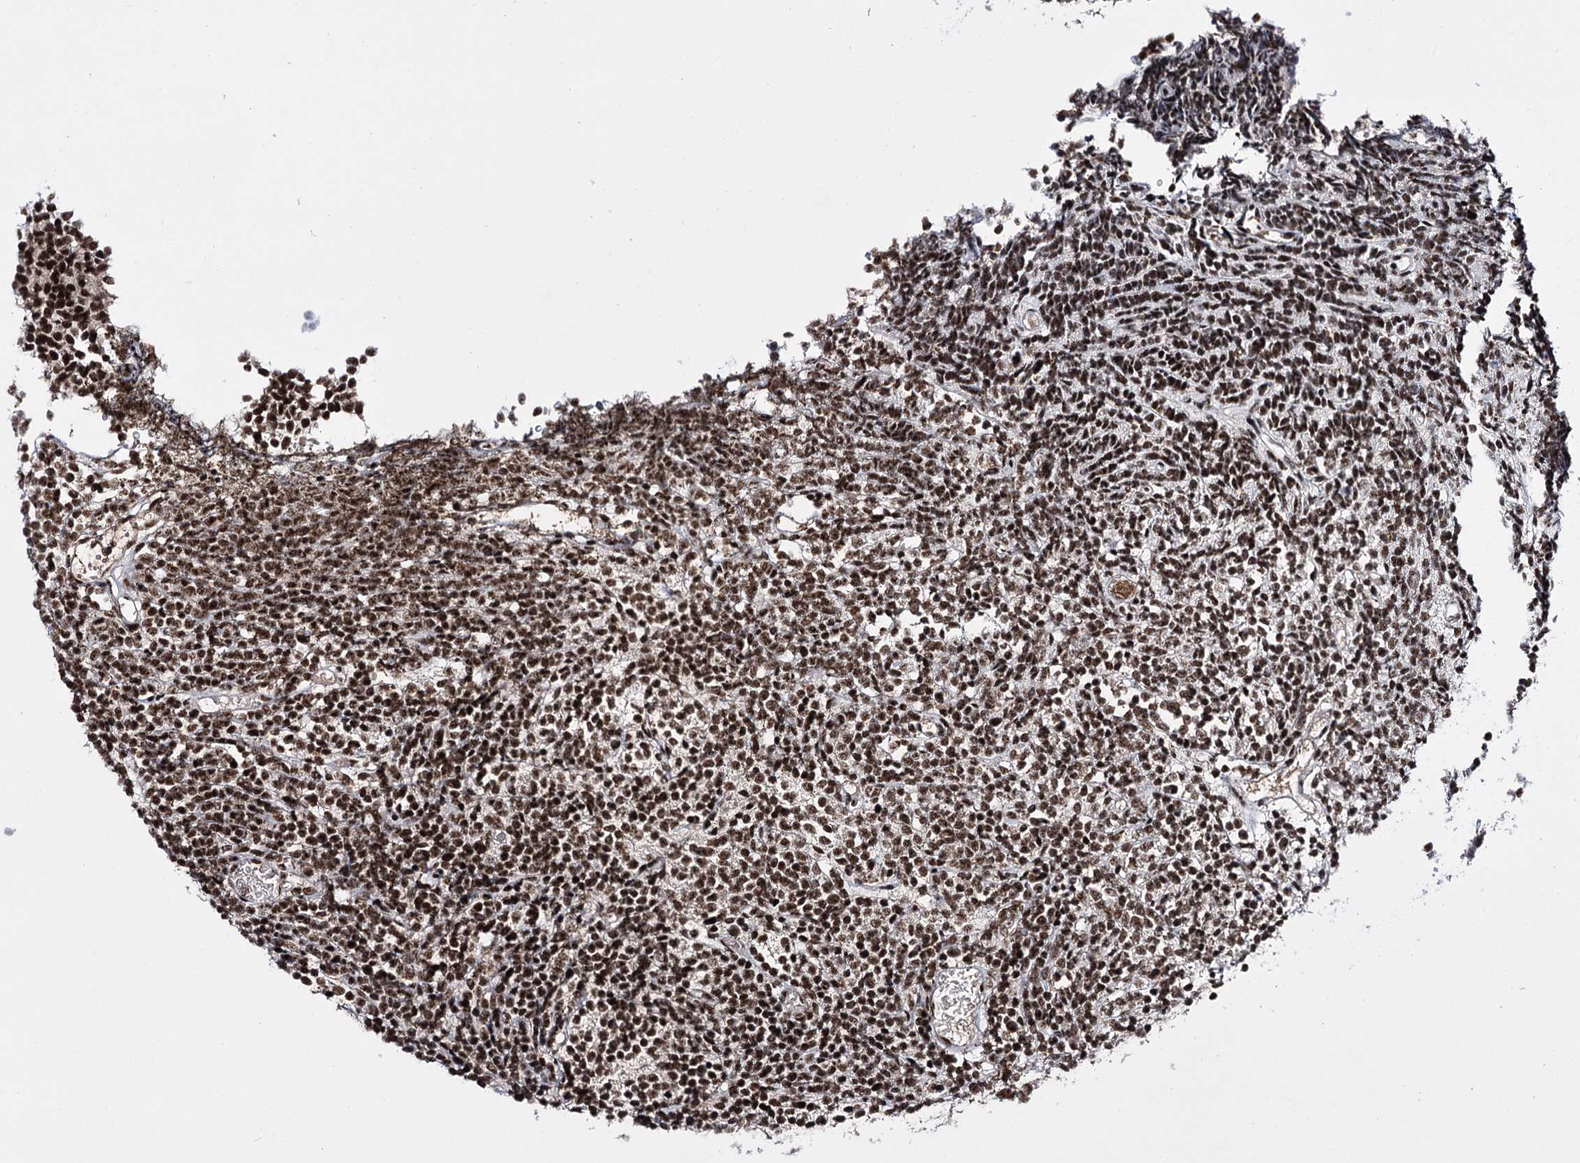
{"staining": {"intensity": "strong", "quantity": ">75%", "location": "nuclear"}, "tissue": "glioma", "cell_type": "Tumor cells", "image_type": "cancer", "snomed": [{"axis": "morphology", "description": "Glioma, malignant, Low grade"}, {"axis": "topography", "description": "Brain"}], "caption": "Protein expression by immunohistochemistry (IHC) exhibits strong nuclear staining in approximately >75% of tumor cells in malignant glioma (low-grade).", "gene": "PRPF40A", "patient": {"sex": "female", "age": 1}}